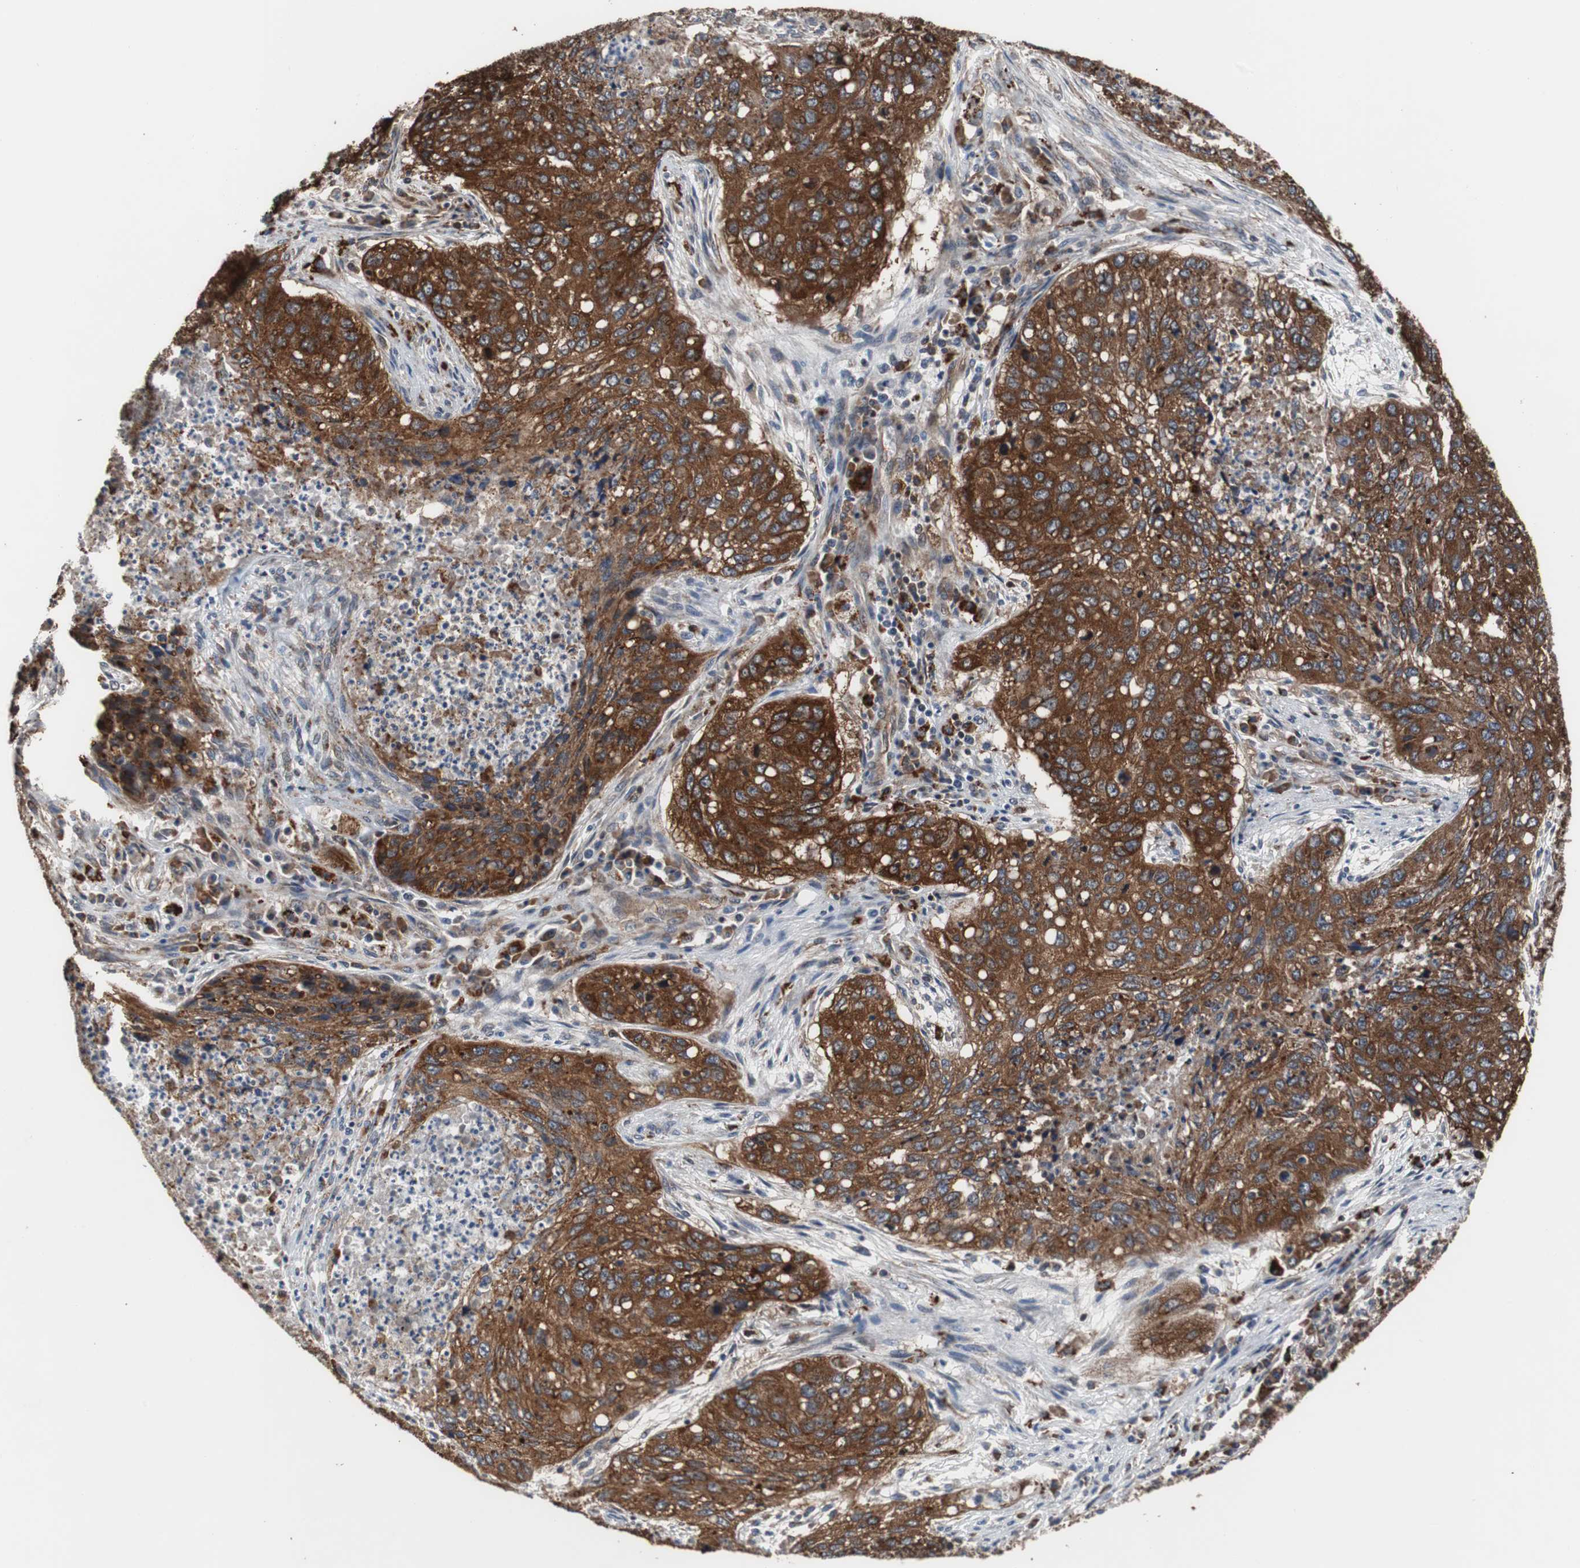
{"staining": {"intensity": "strong", "quantity": ">75%", "location": "cytoplasmic/membranous"}, "tissue": "lung cancer", "cell_type": "Tumor cells", "image_type": "cancer", "snomed": [{"axis": "morphology", "description": "Squamous cell carcinoma, NOS"}, {"axis": "topography", "description": "Lung"}], "caption": "Brown immunohistochemical staining in human lung squamous cell carcinoma reveals strong cytoplasmic/membranous positivity in approximately >75% of tumor cells.", "gene": "USP10", "patient": {"sex": "female", "age": 63}}